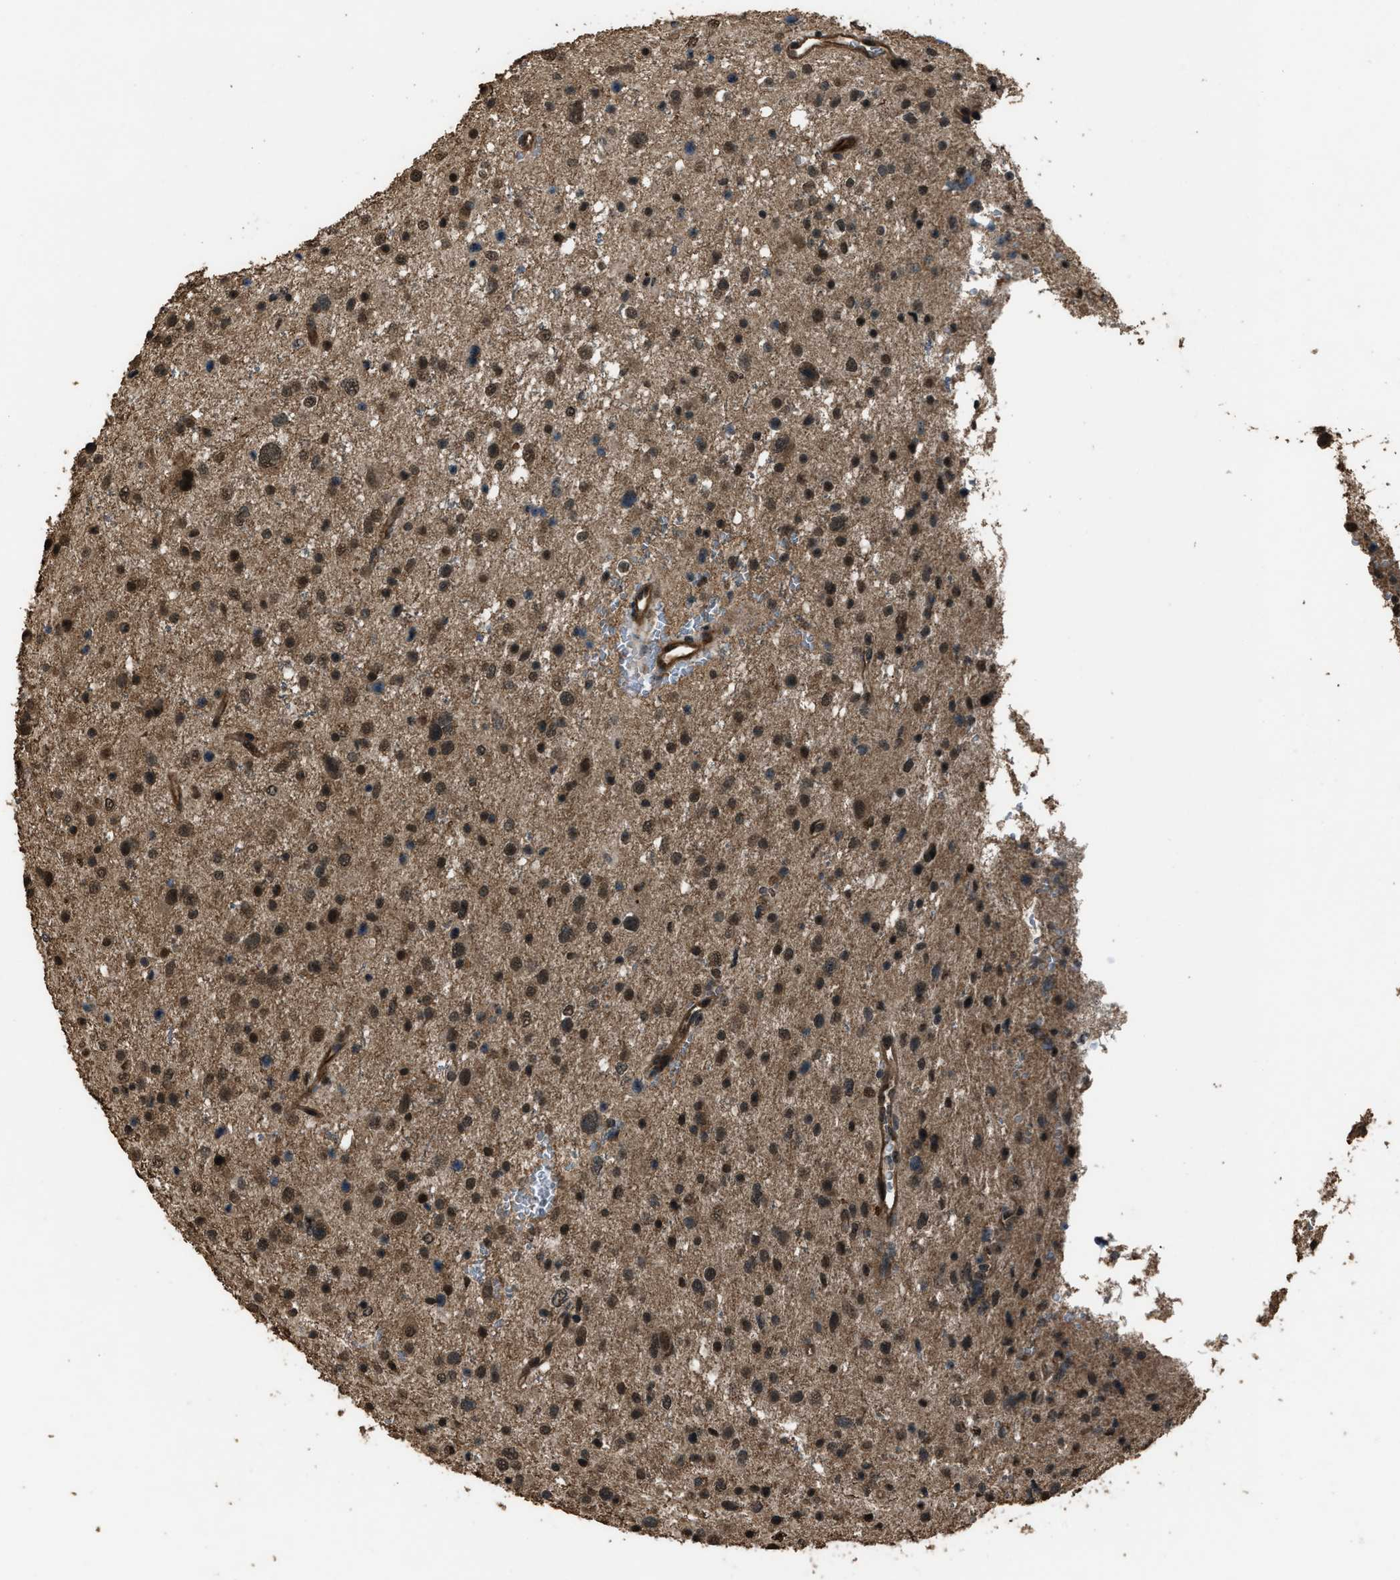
{"staining": {"intensity": "moderate", "quantity": ">75%", "location": "nuclear"}, "tissue": "glioma", "cell_type": "Tumor cells", "image_type": "cancer", "snomed": [{"axis": "morphology", "description": "Glioma, malignant, Low grade"}, {"axis": "topography", "description": "Brain"}], "caption": "Malignant glioma (low-grade) was stained to show a protein in brown. There is medium levels of moderate nuclear staining in about >75% of tumor cells. Using DAB (3,3'-diaminobenzidine) (brown) and hematoxylin (blue) stains, captured at high magnification using brightfield microscopy.", "gene": "SERTAD2", "patient": {"sex": "female", "age": 37}}